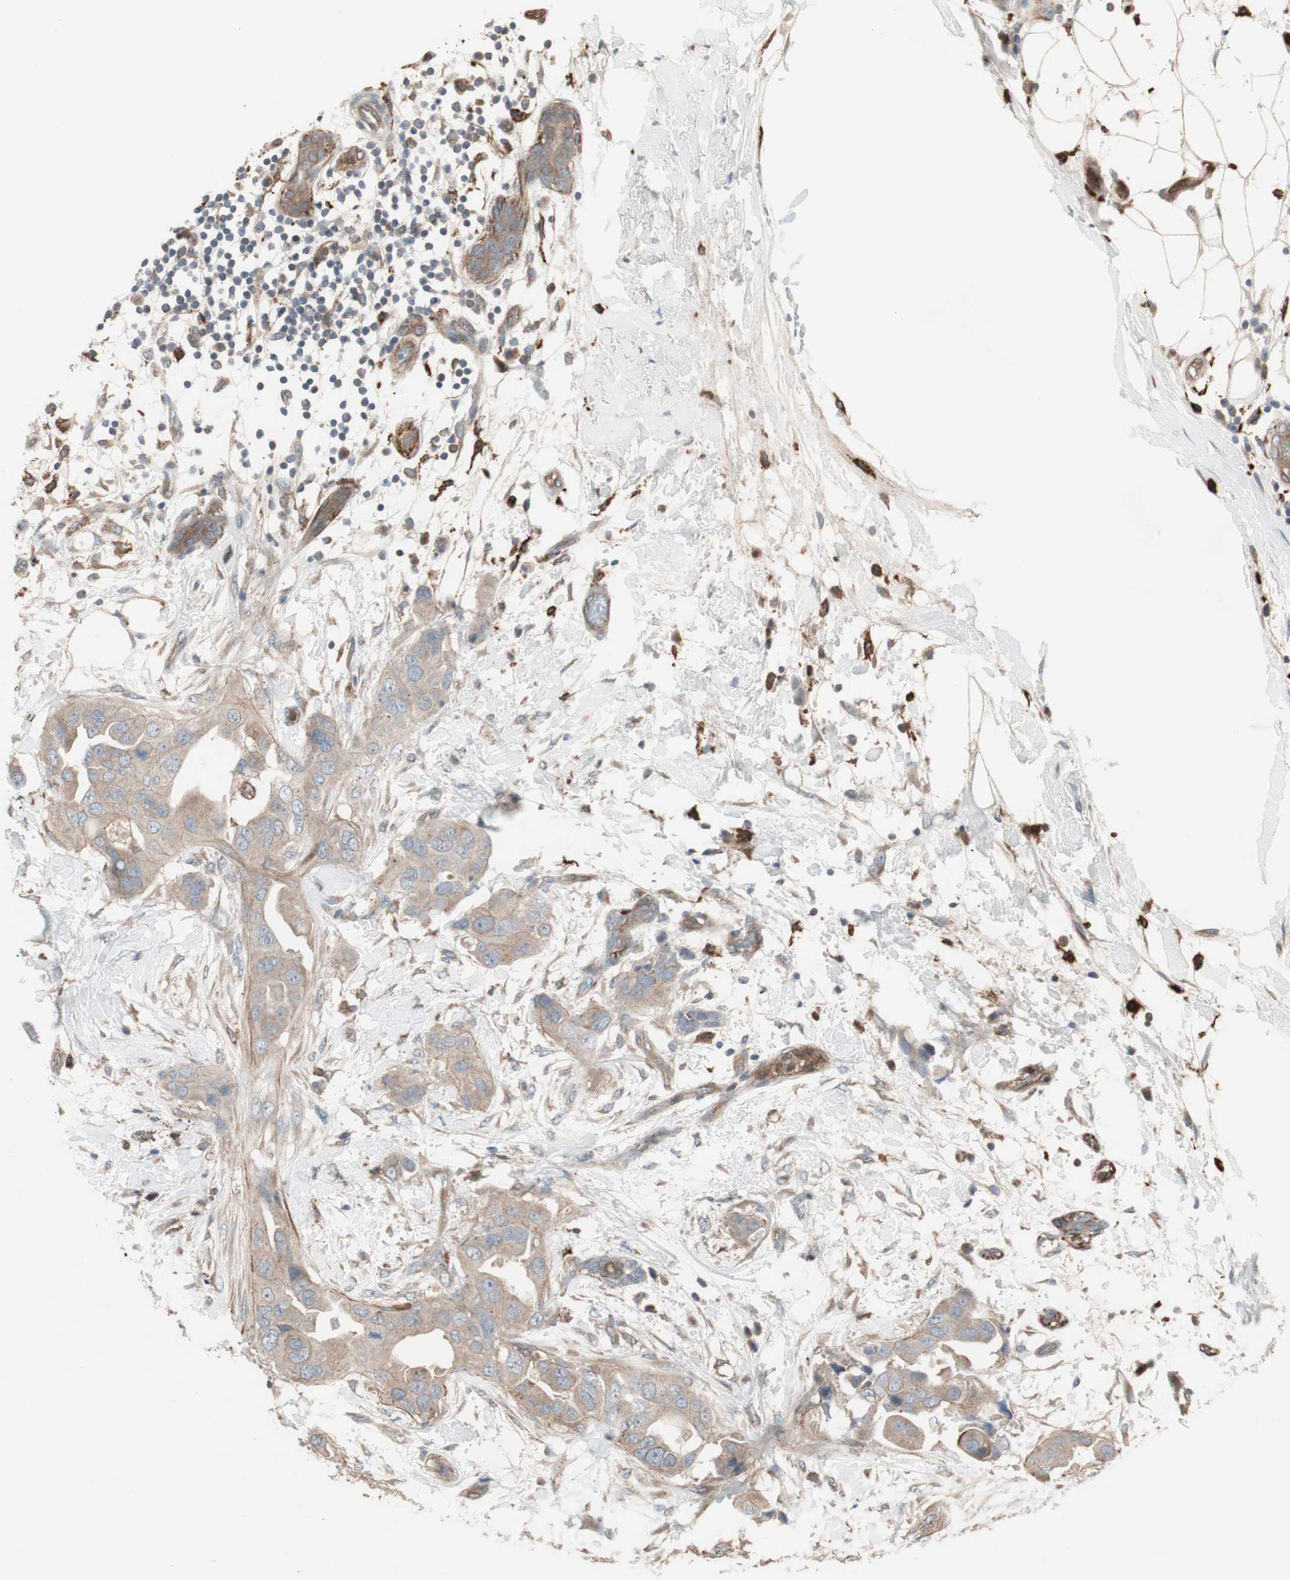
{"staining": {"intensity": "moderate", "quantity": ">75%", "location": "cytoplasmic/membranous"}, "tissue": "breast cancer", "cell_type": "Tumor cells", "image_type": "cancer", "snomed": [{"axis": "morphology", "description": "Duct carcinoma"}, {"axis": "topography", "description": "Breast"}], "caption": "The micrograph shows a brown stain indicating the presence of a protein in the cytoplasmic/membranous of tumor cells in invasive ductal carcinoma (breast). Nuclei are stained in blue.", "gene": "STAB1", "patient": {"sex": "female", "age": 40}}